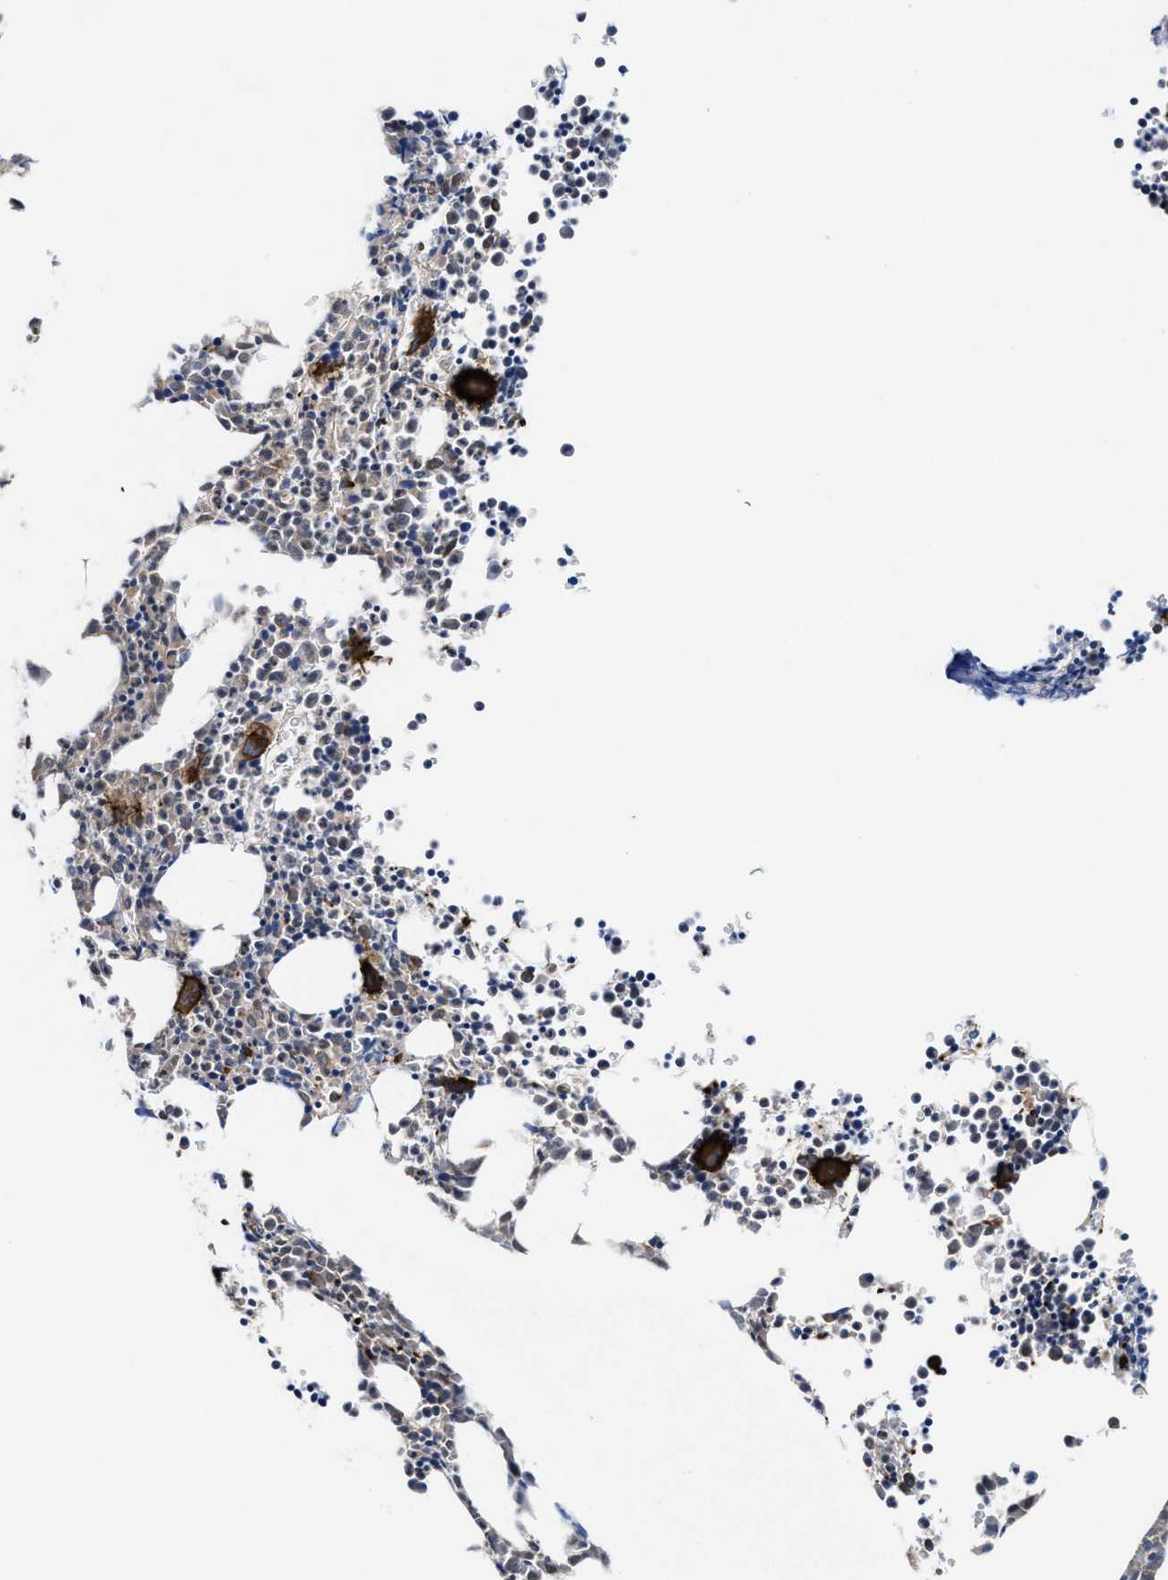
{"staining": {"intensity": "strong", "quantity": "25%-75%", "location": "cytoplasmic/membranous"}, "tissue": "bone marrow", "cell_type": "Hematopoietic cells", "image_type": "normal", "snomed": [{"axis": "morphology", "description": "Normal tissue, NOS"}, {"axis": "morphology", "description": "Inflammation, NOS"}, {"axis": "topography", "description": "Bone marrow"}], "caption": "IHC histopathology image of benign human bone marrow stained for a protein (brown), which shows high levels of strong cytoplasmic/membranous expression in approximately 25%-75% of hematopoietic cells.", "gene": "ACLY", "patient": {"sex": "male", "age": 31}}